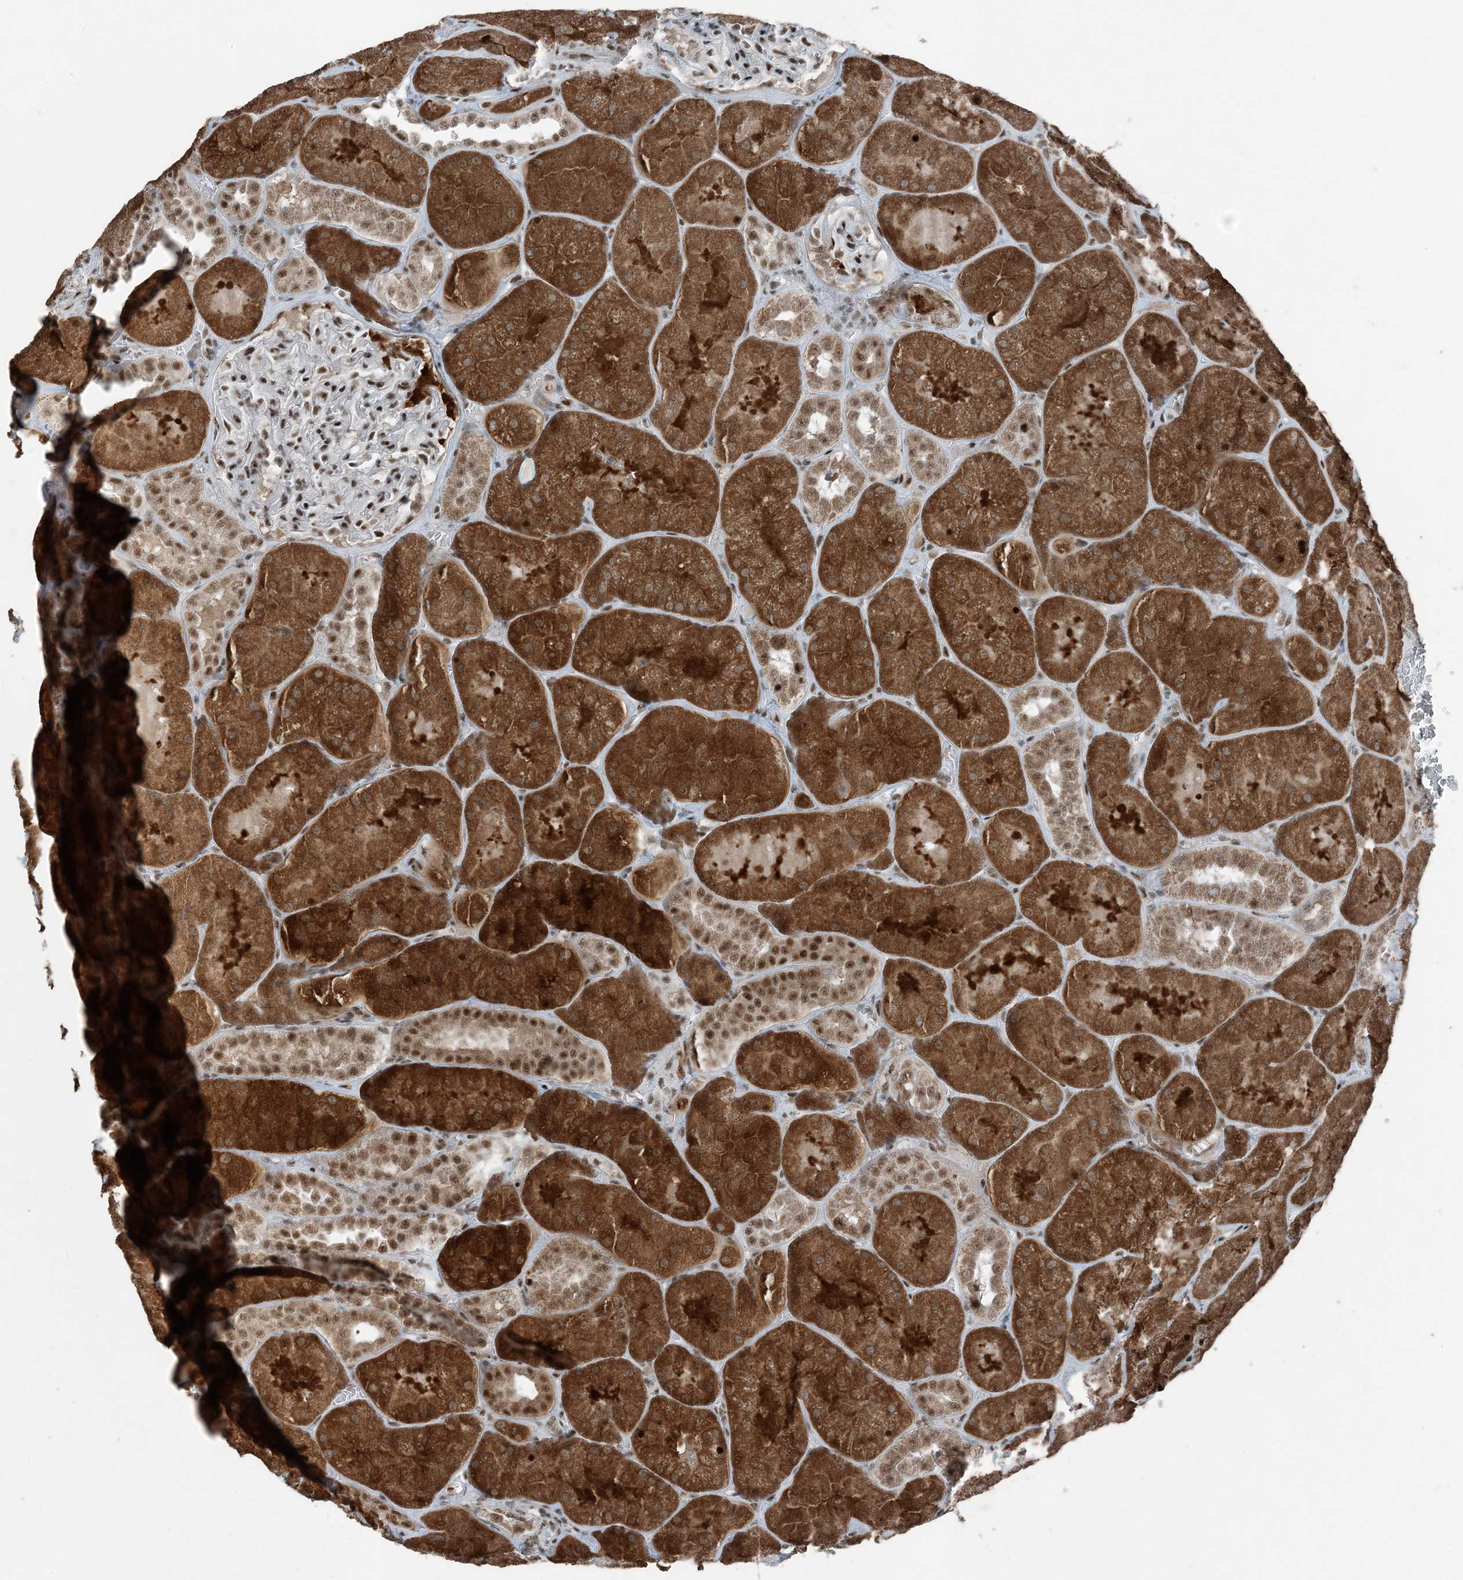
{"staining": {"intensity": "moderate", "quantity": ">75%", "location": "nuclear"}, "tissue": "kidney", "cell_type": "Cells in glomeruli", "image_type": "normal", "snomed": [{"axis": "morphology", "description": "Normal tissue, NOS"}, {"axis": "topography", "description": "Kidney"}], "caption": "Moderate nuclear positivity is identified in about >75% of cells in glomeruli in normal kidney.", "gene": "TADA2B", "patient": {"sex": "male", "age": 28}}